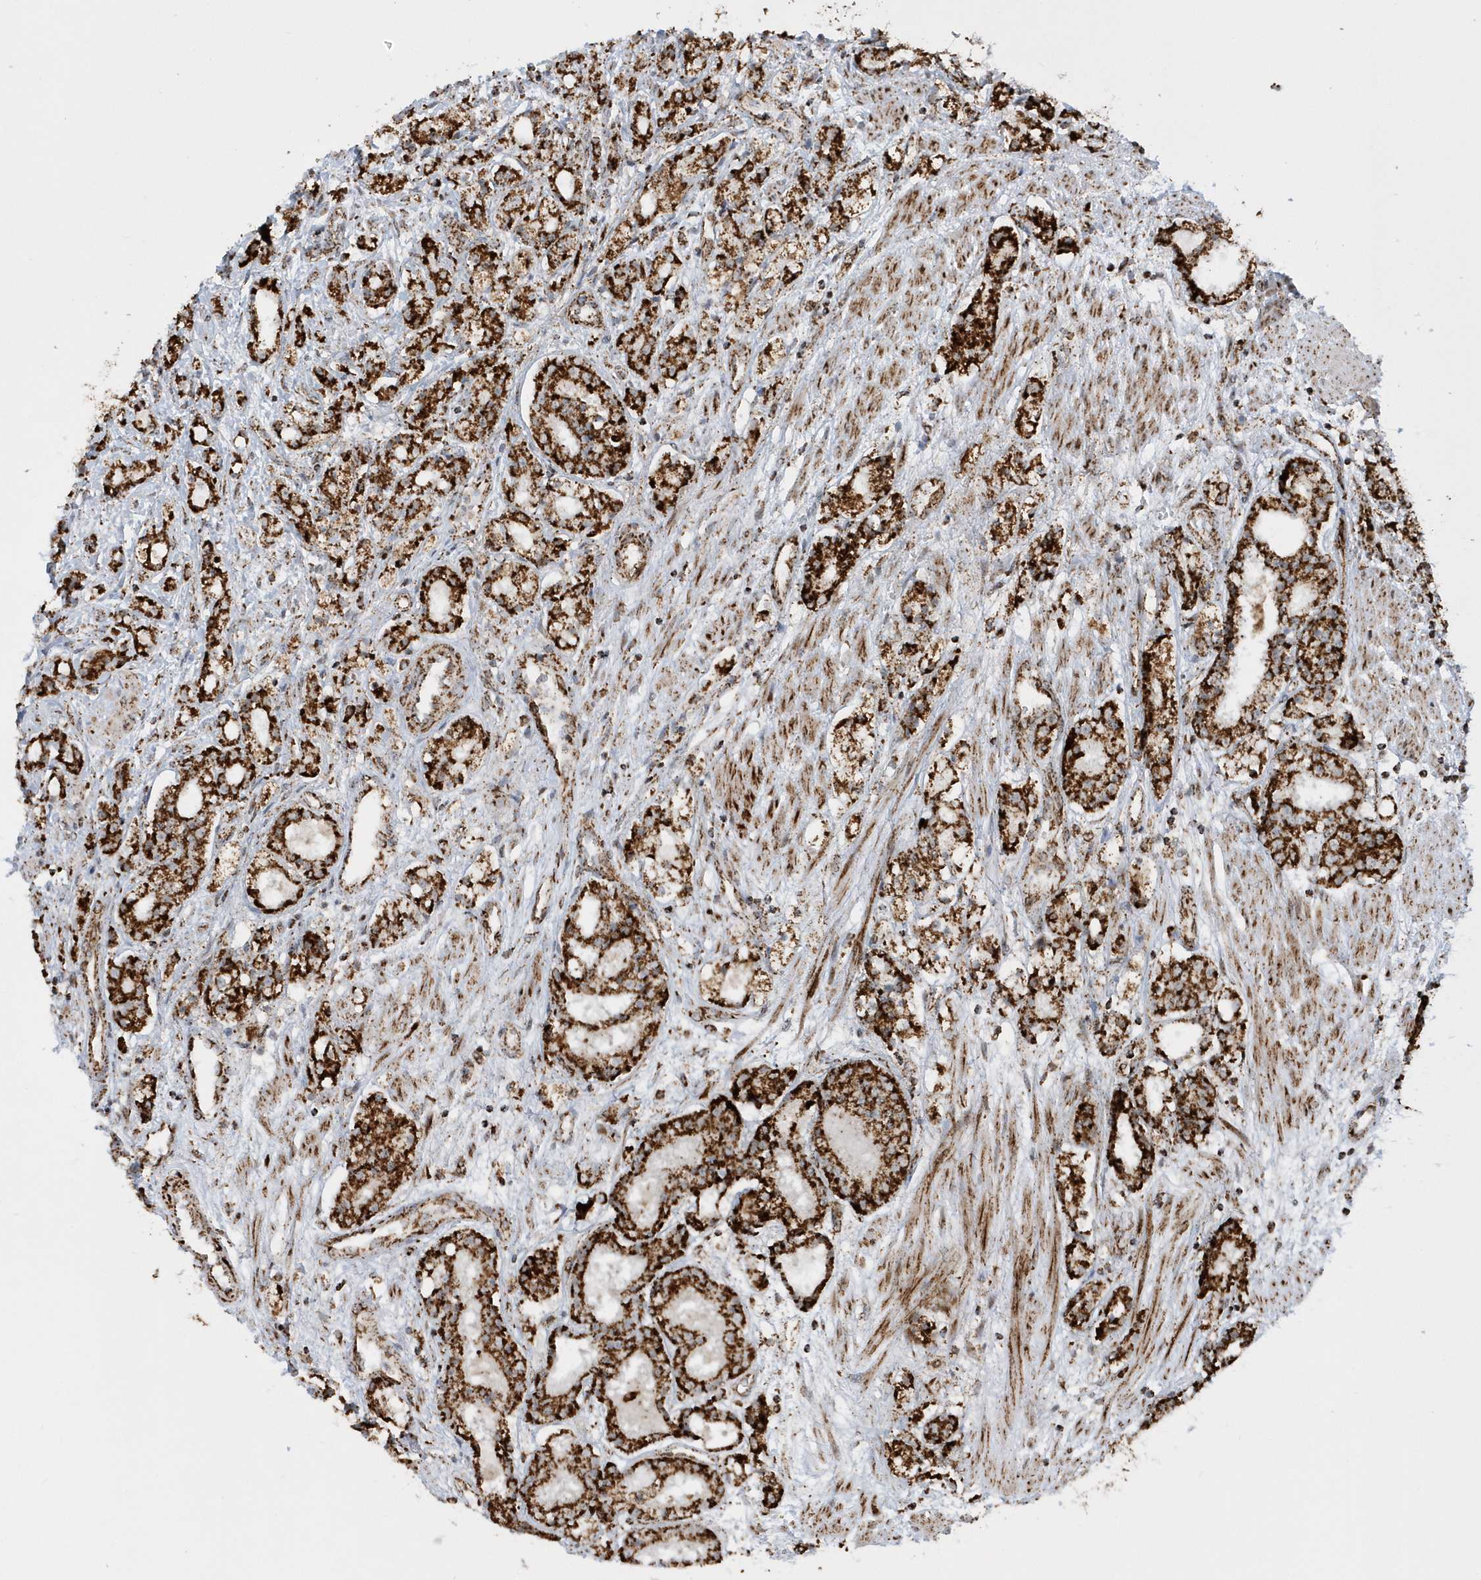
{"staining": {"intensity": "strong", "quantity": ">75%", "location": "cytoplasmic/membranous"}, "tissue": "prostate cancer", "cell_type": "Tumor cells", "image_type": "cancer", "snomed": [{"axis": "morphology", "description": "Adenocarcinoma, High grade"}, {"axis": "topography", "description": "Prostate"}], "caption": "Immunohistochemical staining of human prostate cancer exhibits high levels of strong cytoplasmic/membranous protein expression in about >75% of tumor cells.", "gene": "CRY2", "patient": {"sex": "male", "age": 60}}